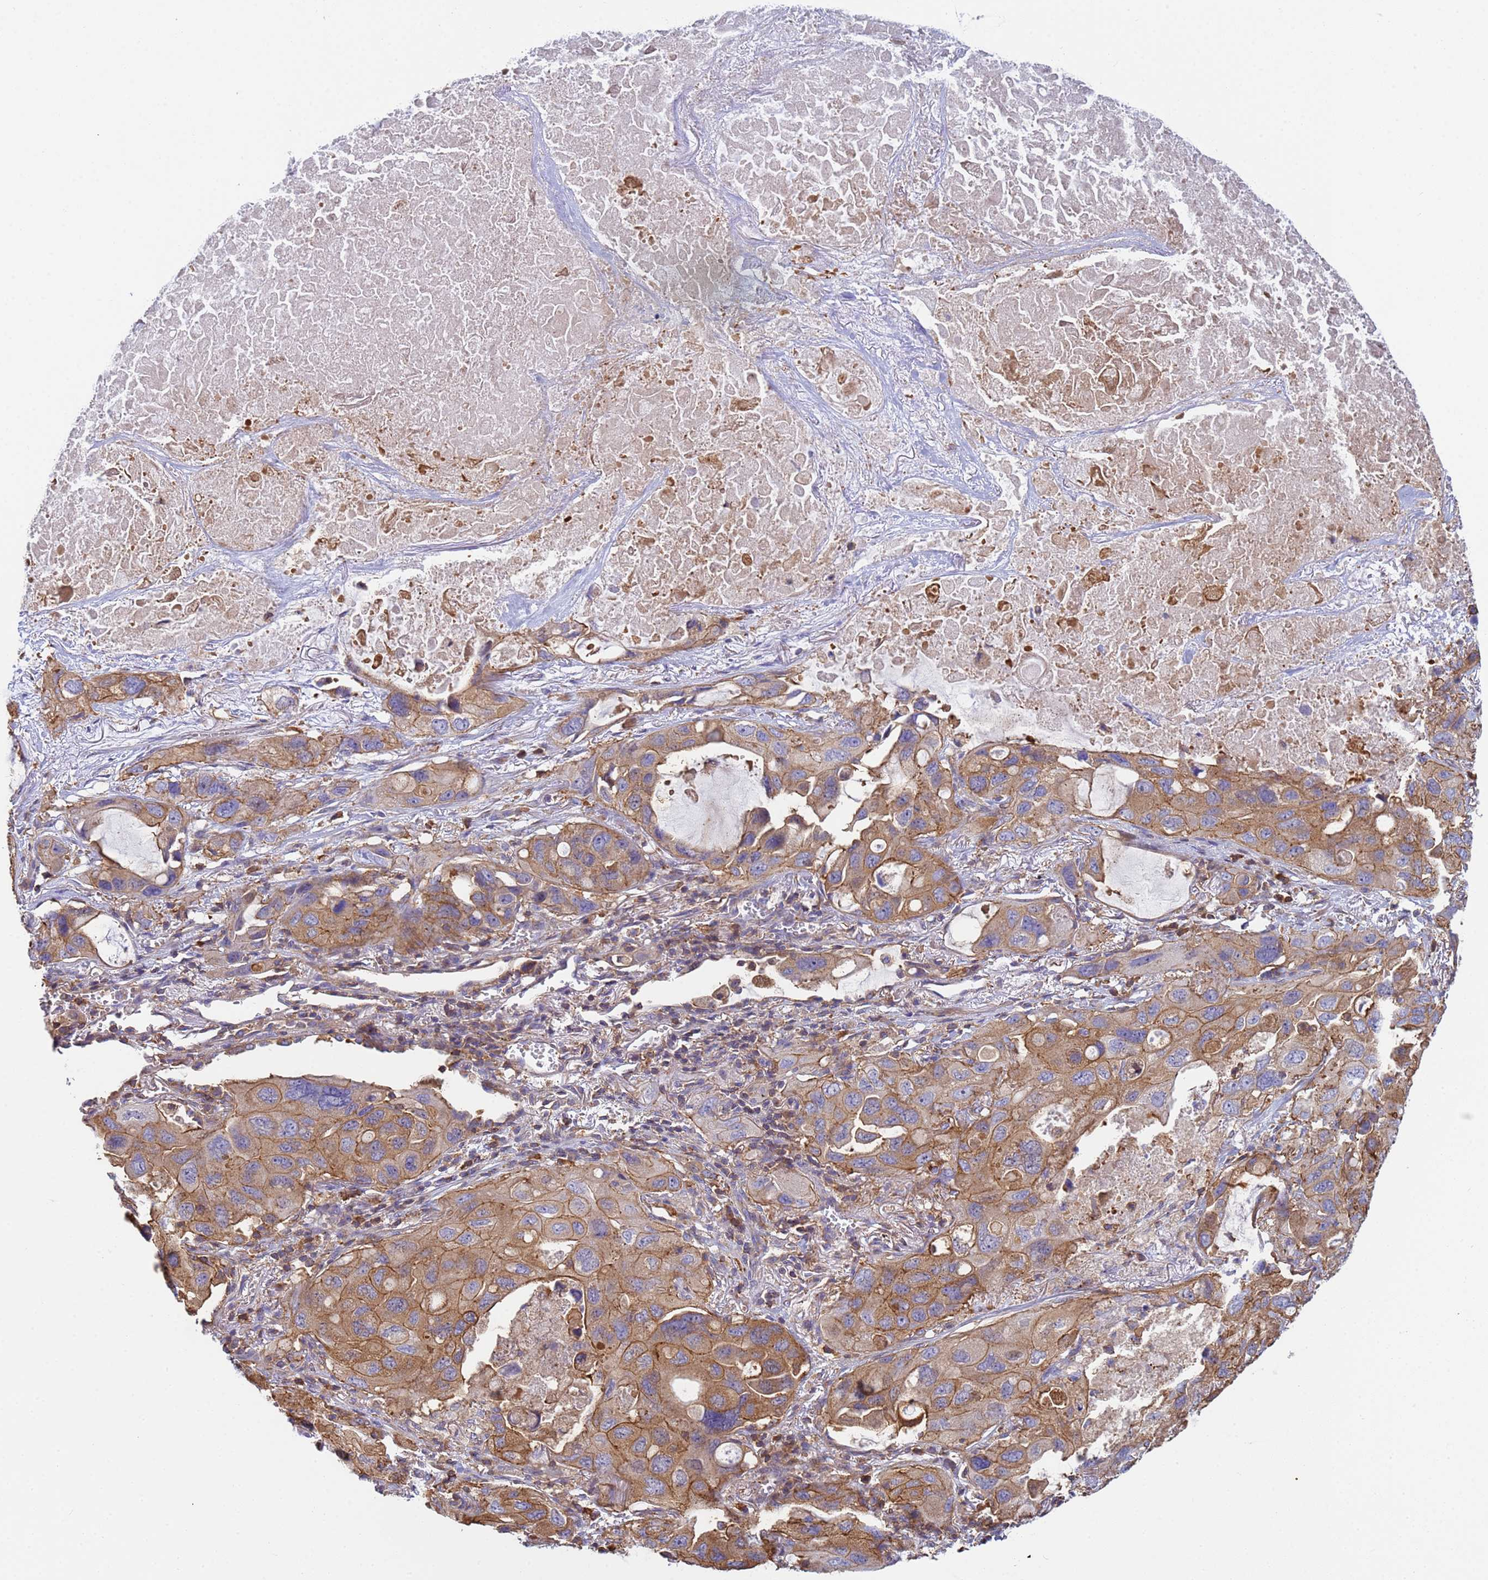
{"staining": {"intensity": "moderate", "quantity": ">75%", "location": "cytoplasmic/membranous"}, "tissue": "lung cancer", "cell_type": "Tumor cells", "image_type": "cancer", "snomed": [{"axis": "morphology", "description": "Squamous cell carcinoma, NOS"}, {"axis": "topography", "description": "Lung"}], "caption": "This is an image of IHC staining of lung cancer, which shows moderate staining in the cytoplasmic/membranous of tumor cells.", "gene": "ZNG1B", "patient": {"sex": "female", "age": 73}}